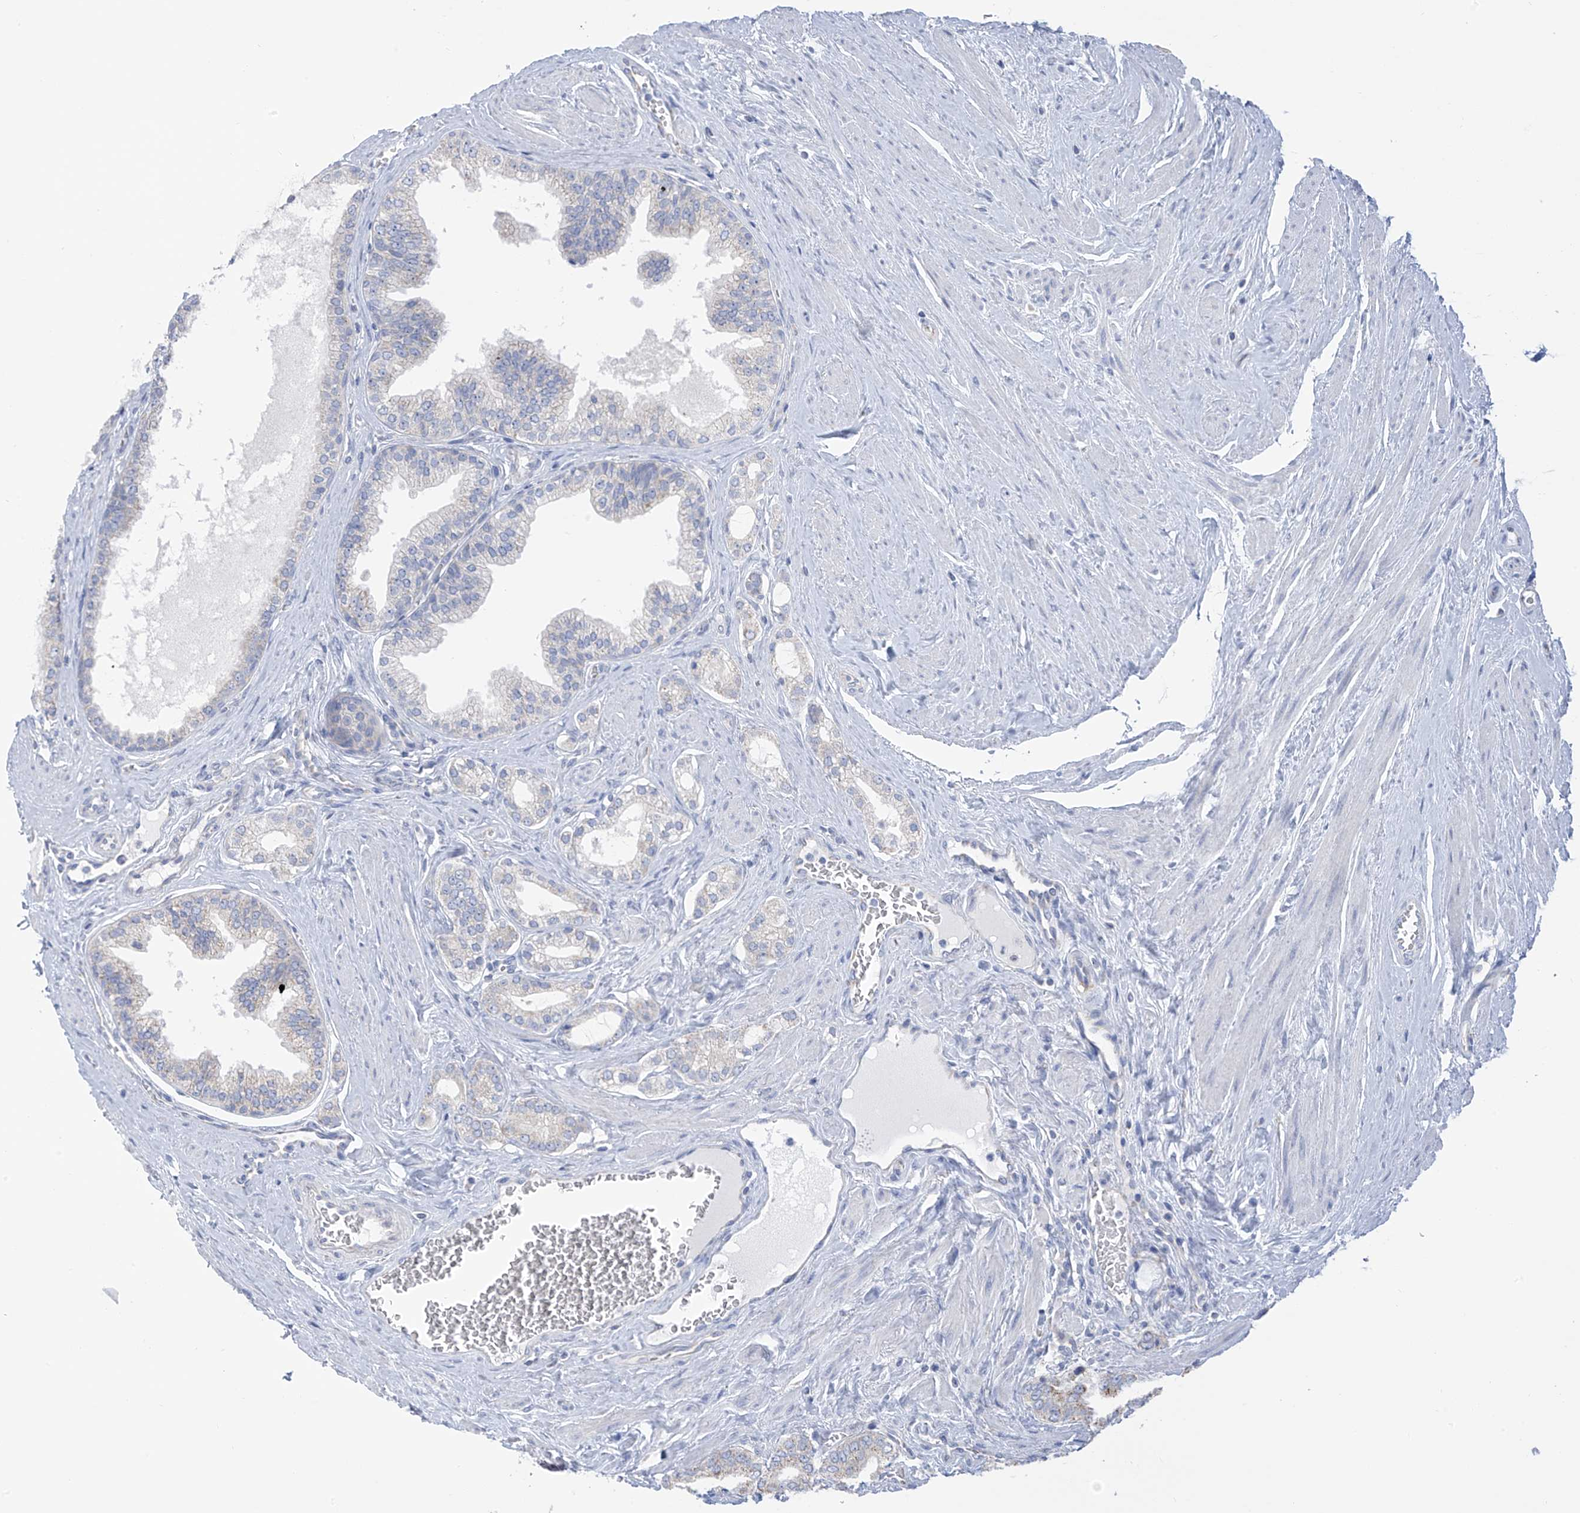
{"staining": {"intensity": "negative", "quantity": "none", "location": "none"}, "tissue": "prostate cancer", "cell_type": "Tumor cells", "image_type": "cancer", "snomed": [{"axis": "morphology", "description": "Adenocarcinoma, Low grade"}, {"axis": "topography", "description": "Prostate"}], "caption": "A photomicrograph of human prostate cancer is negative for staining in tumor cells.", "gene": "PNPT1", "patient": {"sex": "male", "age": 63}}